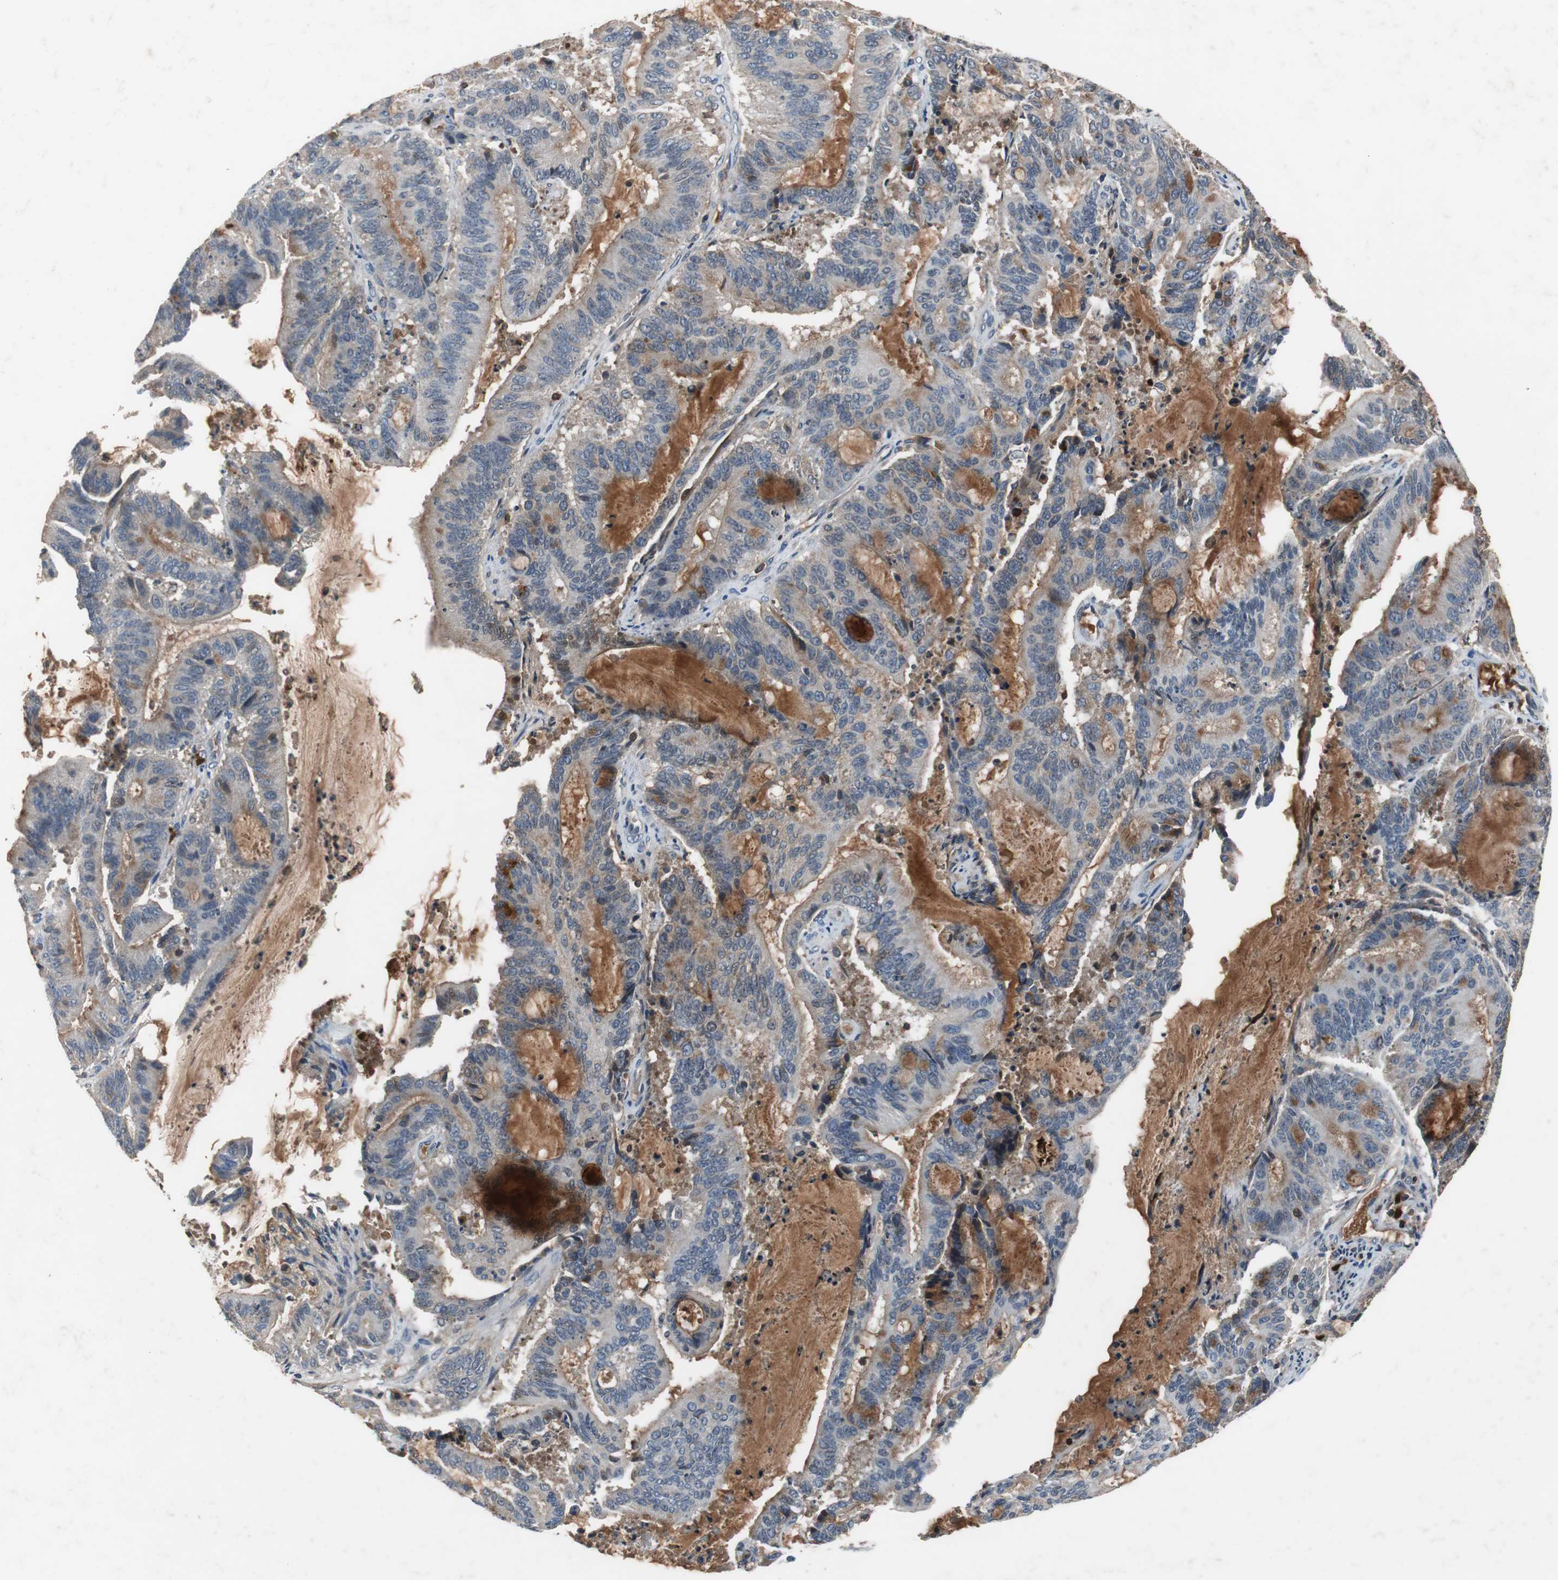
{"staining": {"intensity": "weak", "quantity": "<25%", "location": "cytoplasmic/membranous"}, "tissue": "liver cancer", "cell_type": "Tumor cells", "image_type": "cancer", "snomed": [{"axis": "morphology", "description": "Cholangiocarcinoma"}, {"axis": "topography", "description": "Liver"}], "caption": "High magnification brightfield microscopy of liver cholangiocarcinoma stained with DAB (brown) and counterstained with hematoxylin (blue): tumor cells show no significant staining.", "gene": "CALB2", "patient": {"sex": "female", "age": 73}}